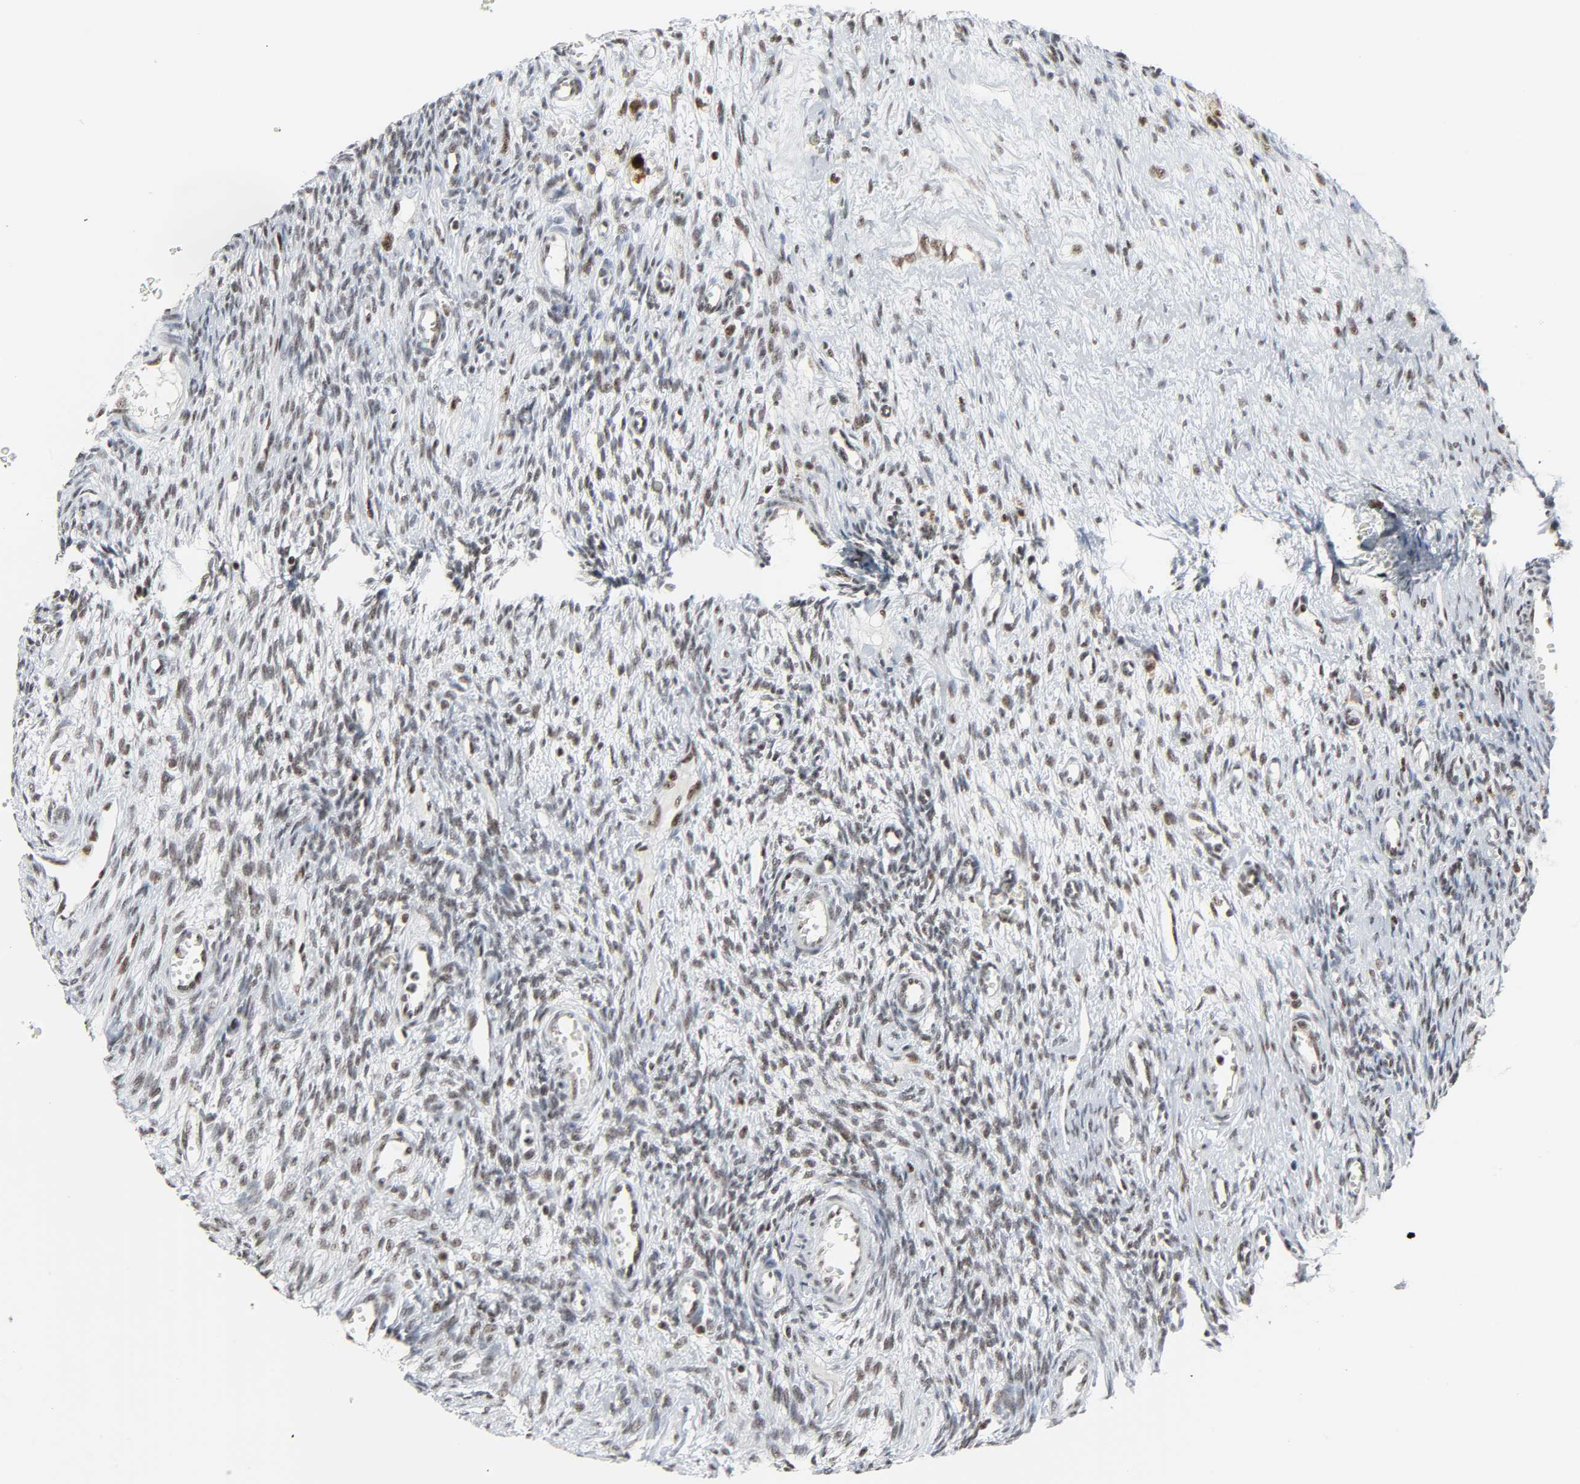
{"staining": {"intensity": "moderate", "quantity": ">75%", "location": "nuclear"}, "tissue": "ovary", "cell_type": "Ovarian stroma cells", "image_type": "normal", "snomed": [{"axis": "morphology", "description": "Normal tissue, NOS"}, {"axis": "topography", "description": "Ovary"}], "caption": "This micrograph demonstrates unremarkable ovary stained with immunohistochemistry (IHC) to label a protein in brown. The nuclear of ovarian stroma cells show moderate positivity for the protein. Nuclei are counter-stained blue.", "gene": "CDK7", "patient": {"sex": "female", "age": 33}}